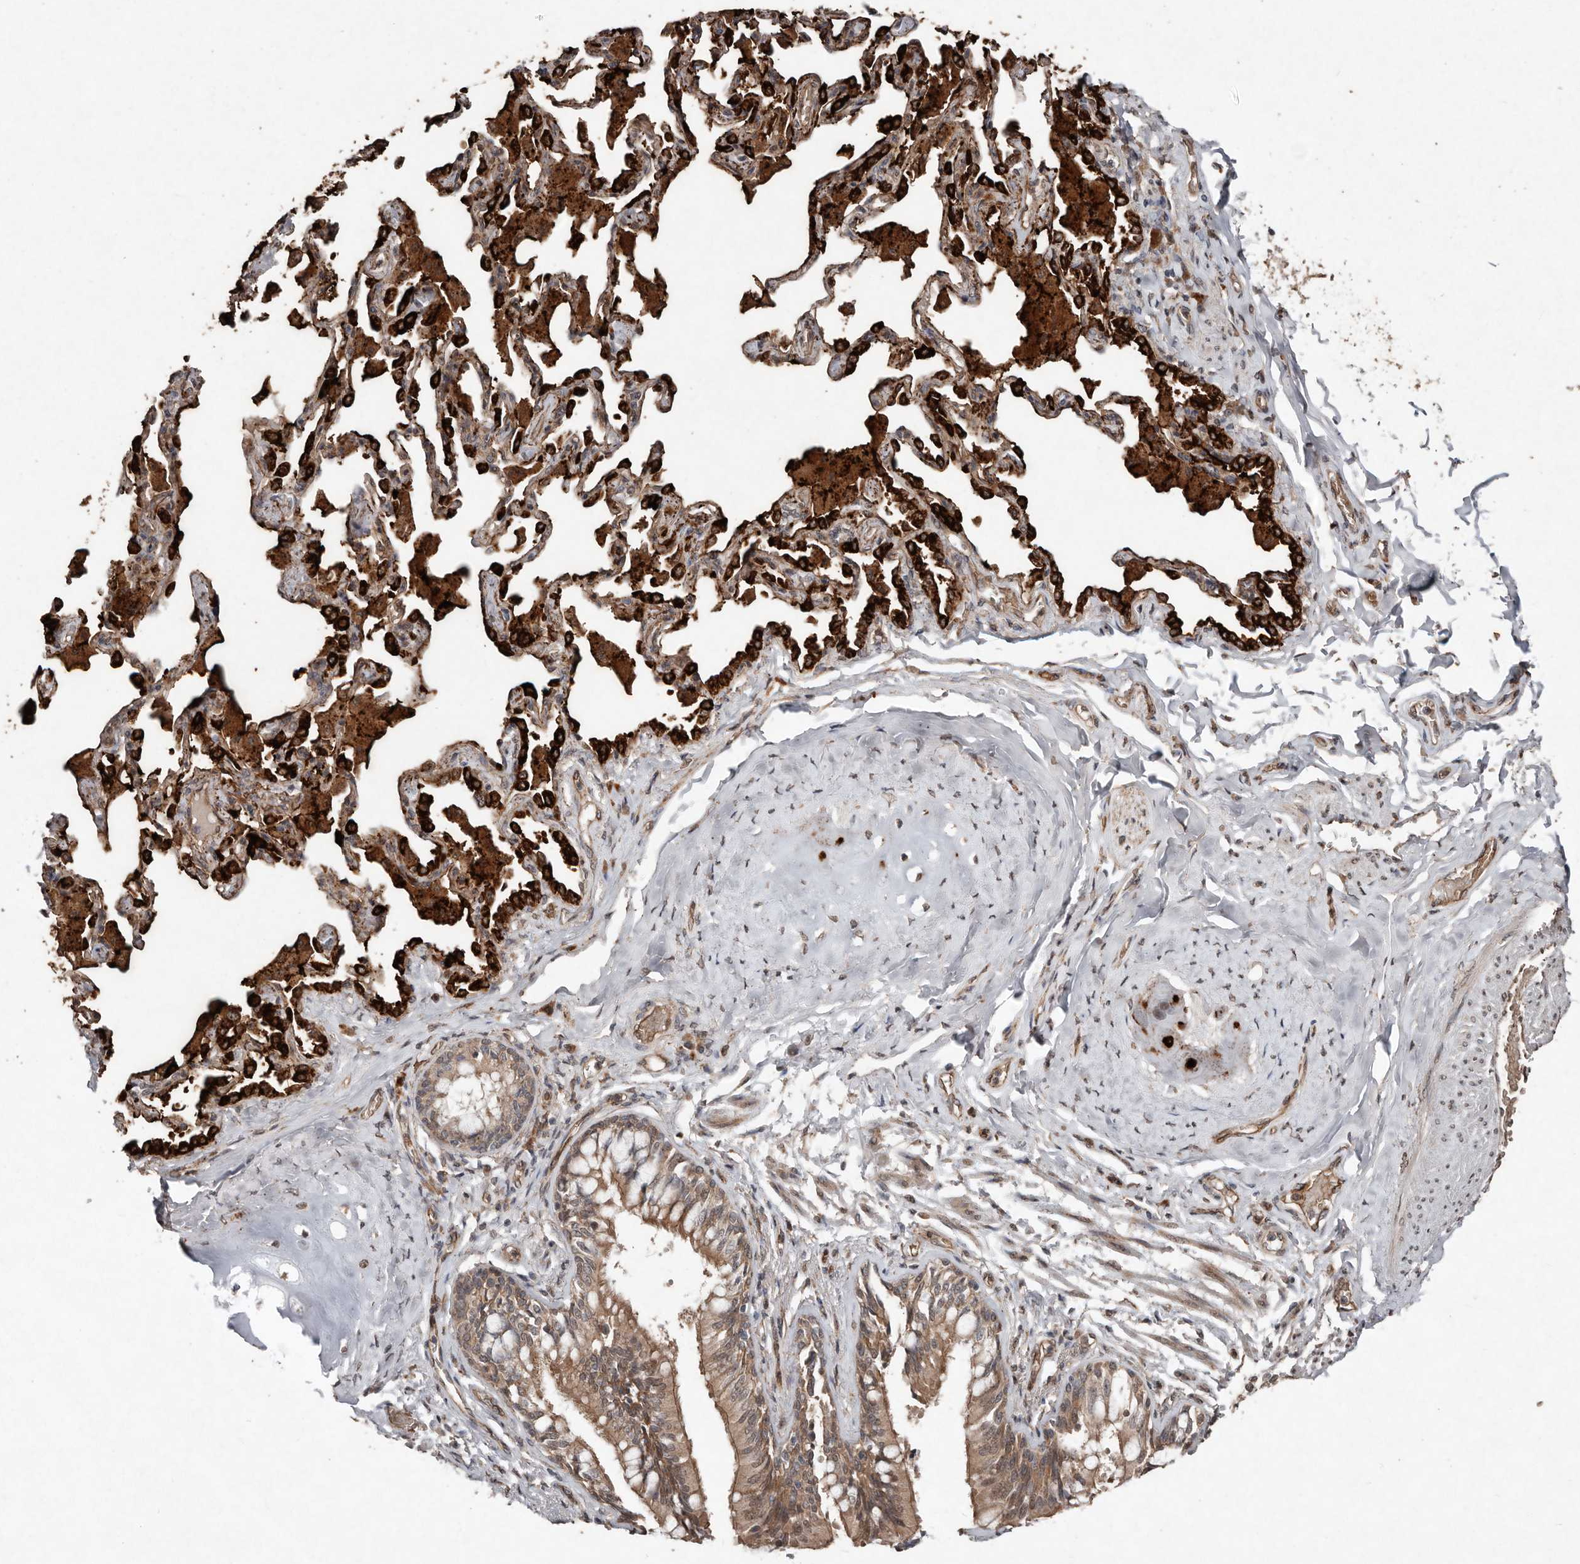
{"staining": {"intensity": "moderate", "quantity": ">75%", "location": "cytoplasmic/membranous"}, "tissue": "bronchus", "cell_type": "Respiratory epithelial cells", "image_type": "normal", "snomed": [{"axis": "morphology", "description": "Normal tissue, NOS"}, {"axis": "morphology", "description": "Inflammation, NOS"}, {"axis": "topography", "description": "Lung"}], "caption": "High-magnification brightfield microscopy of normal bronchus stained with DAB (3,3'-diaminobenzidine) (brown) and counterstained with hematoxylin (blue). respiratory epithelial cells exhibit moderate cytoplasmic/membranous positivity is seen in about>75% of cells.", "gene": "DIP2C", "patient": {"sex": "female", "age": 46}}